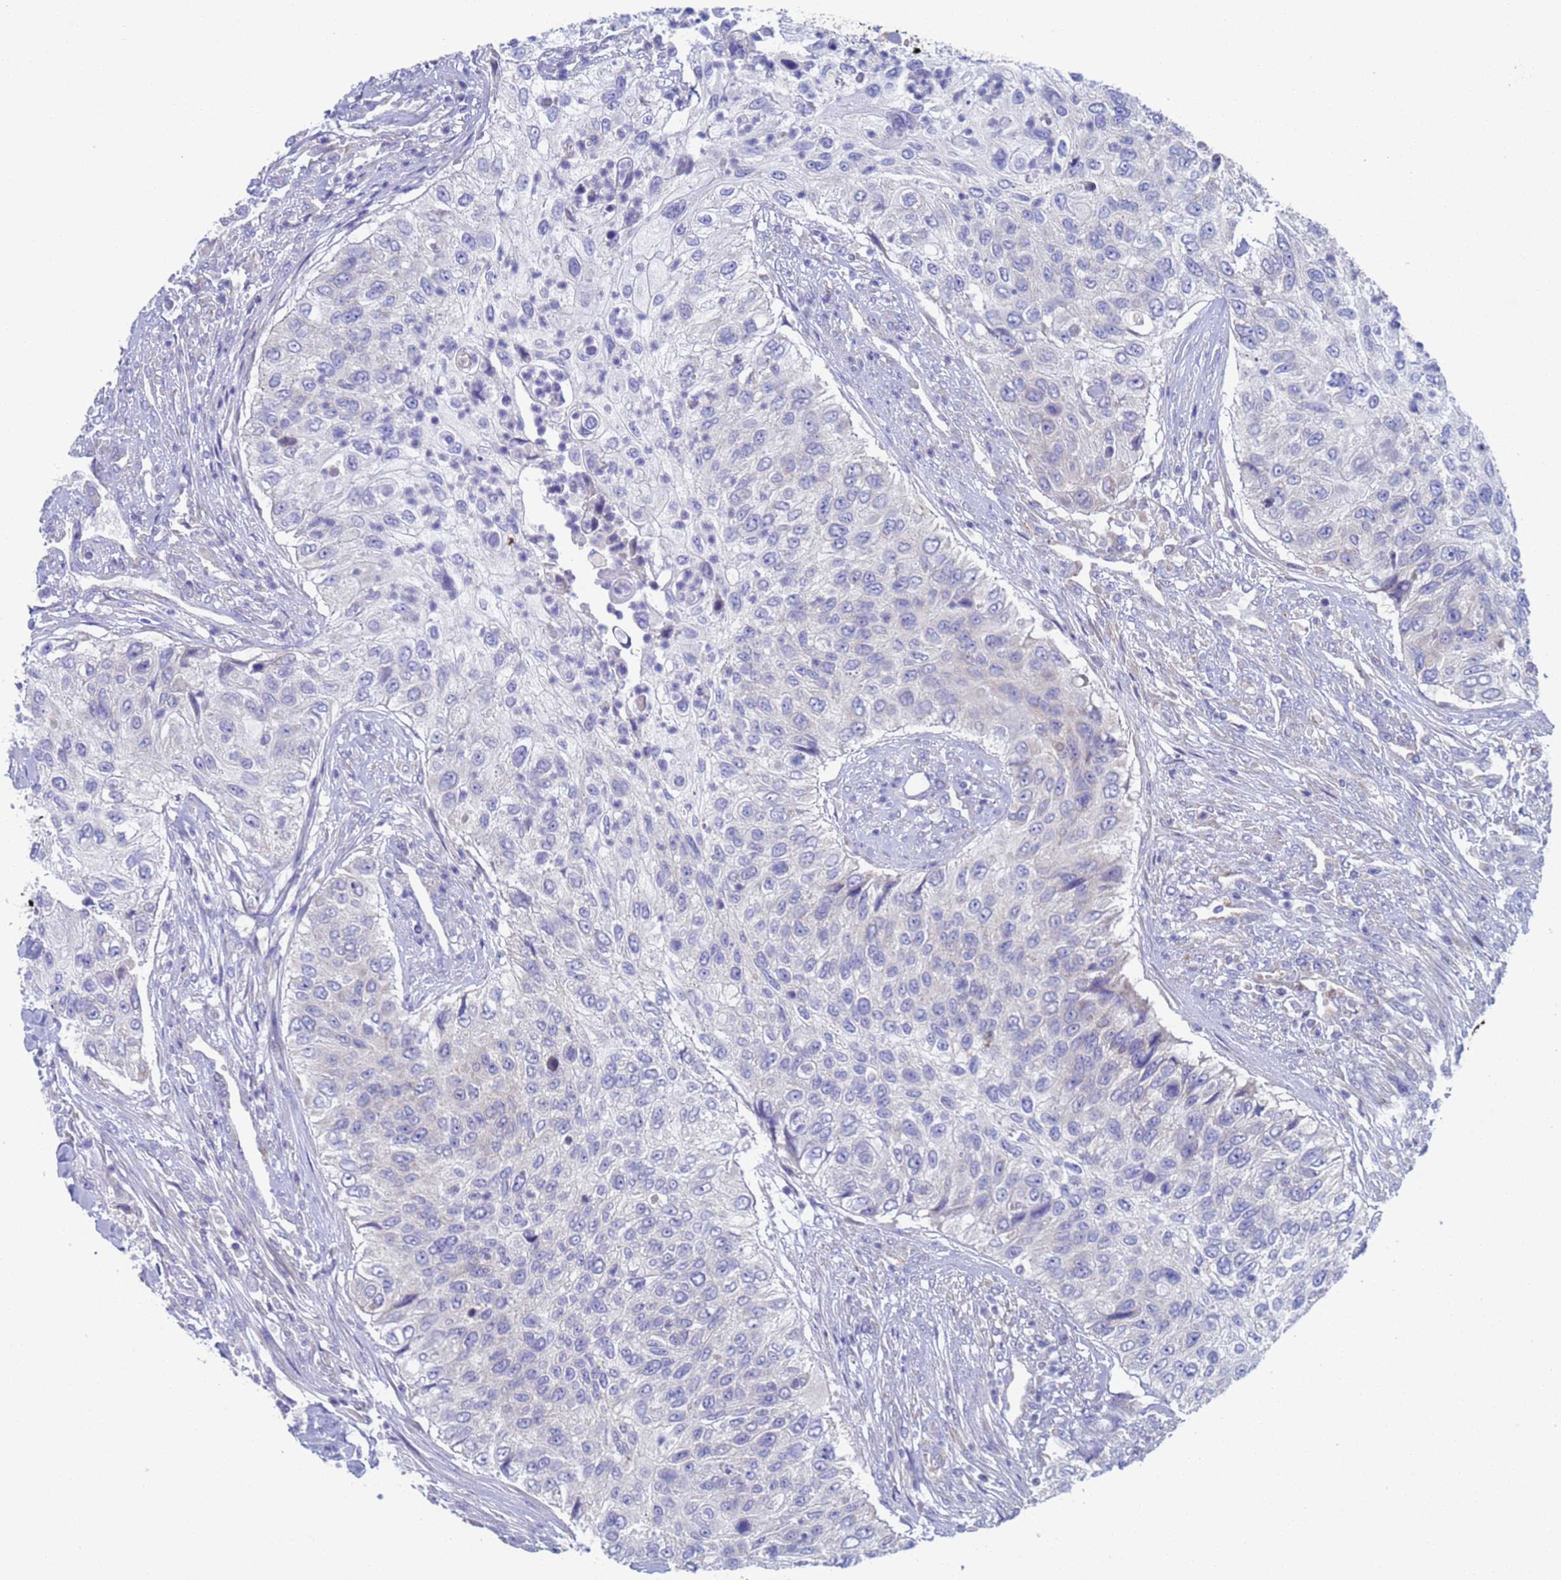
{"staining": {"intensity": "negative", "quantity": "none", "location": "none"}, "tissue": "urothelial cancer", "cell_type": "Tumor cells", "image_type": "cancer", "snomed": [{"axis": "morphology", "description": "Urothelial carcinoma, High grade"}, {"axis": "topography", "description": "Urinary bladder"}], "caption": "Immunohistochemical staining of urothelial carcinoma (high-grade) displays no significant positivity in tumor cells.", "gene": "PET117", "patient": {"sex": "female", "age": 60}}